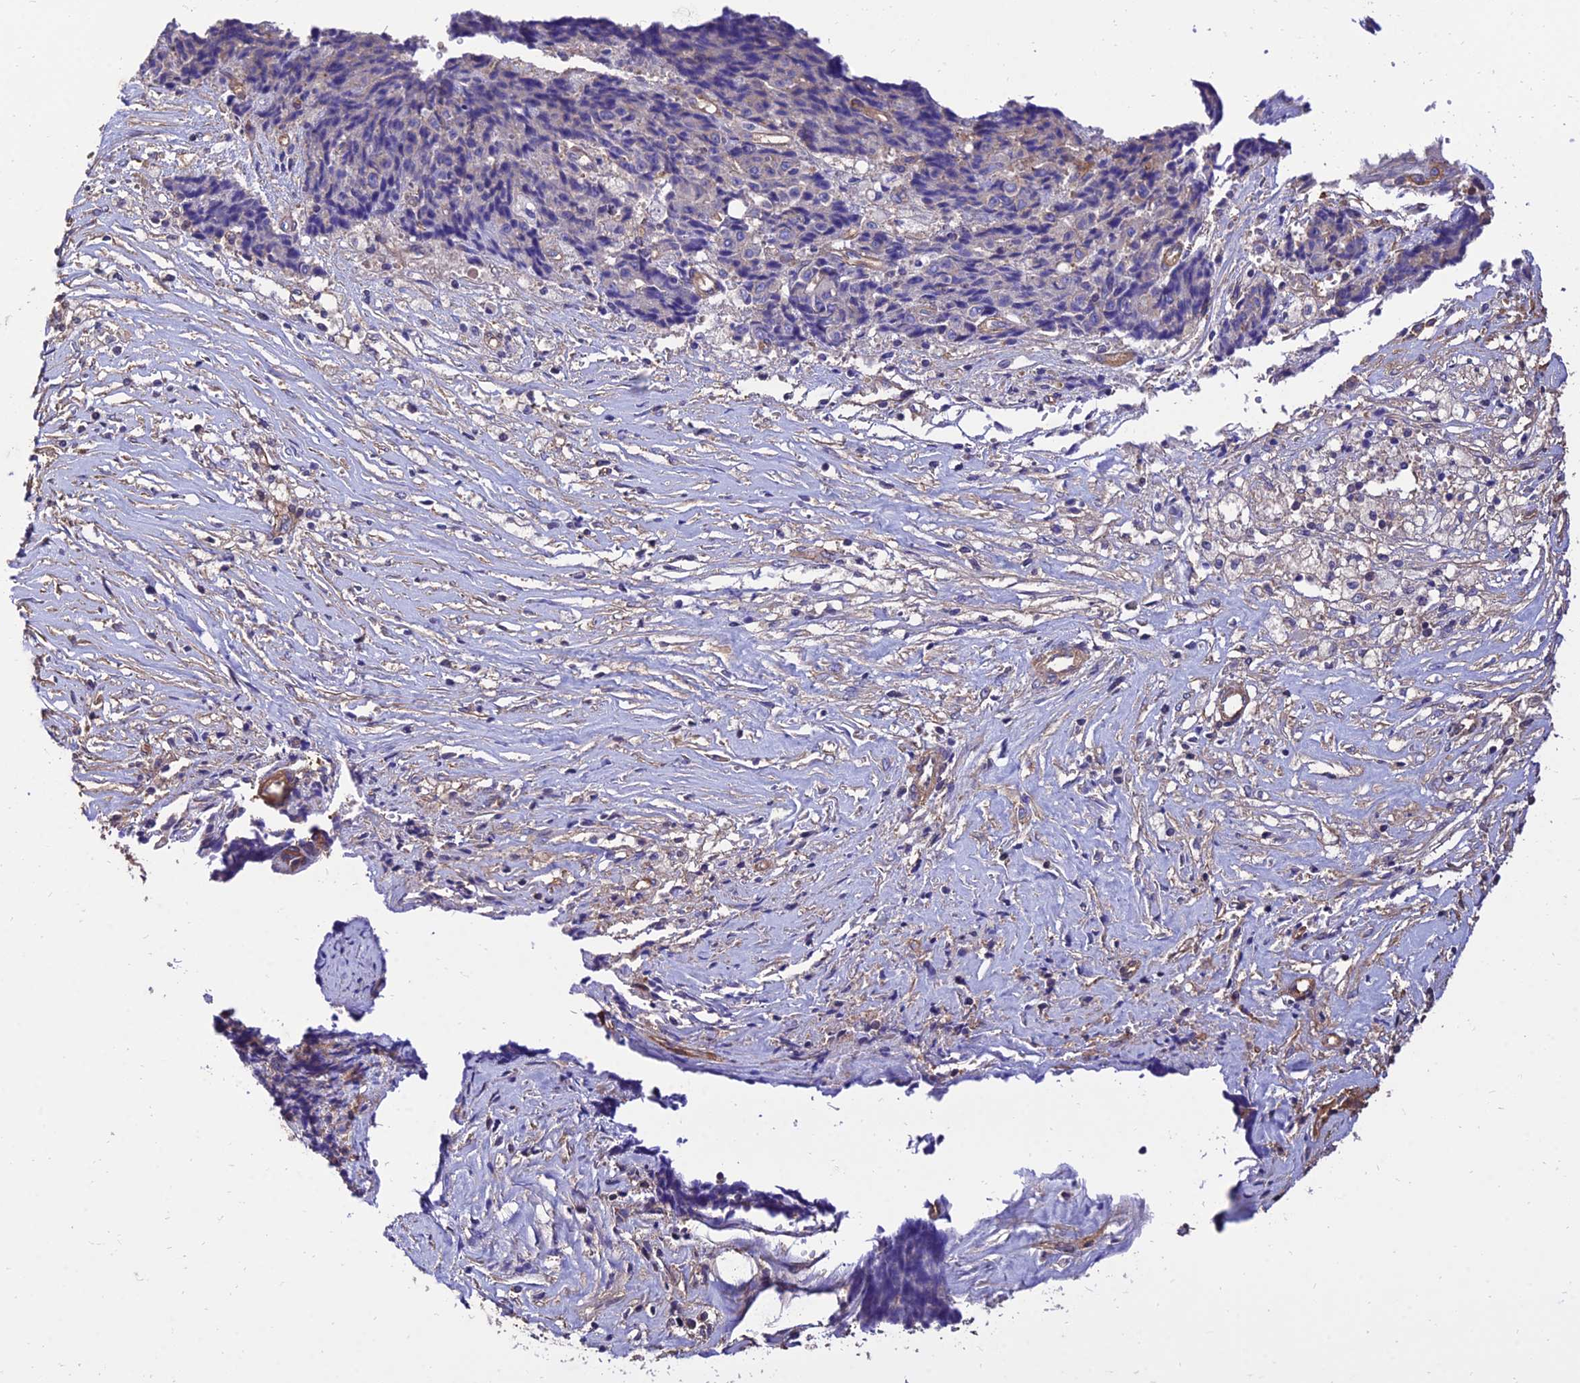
{"staining": {"intensity": "negative", "quantity": "none", "location": "none"}, "tissue": "ovarian cancer", "cell_type": "Tumor cells", "image_type": "cancer", "snomed": [{"axis": "morphology", "description": "Carcinoma, endometroid"}, {"axis": "topography", "description": "Ovary"}], "caption": "The micrograph shows no significant staining in tumor cells of ovarian cancer. Nuclei are stained in blue.", "gene": "CALM2", "patient": {"sex": "female", "age": 42}}